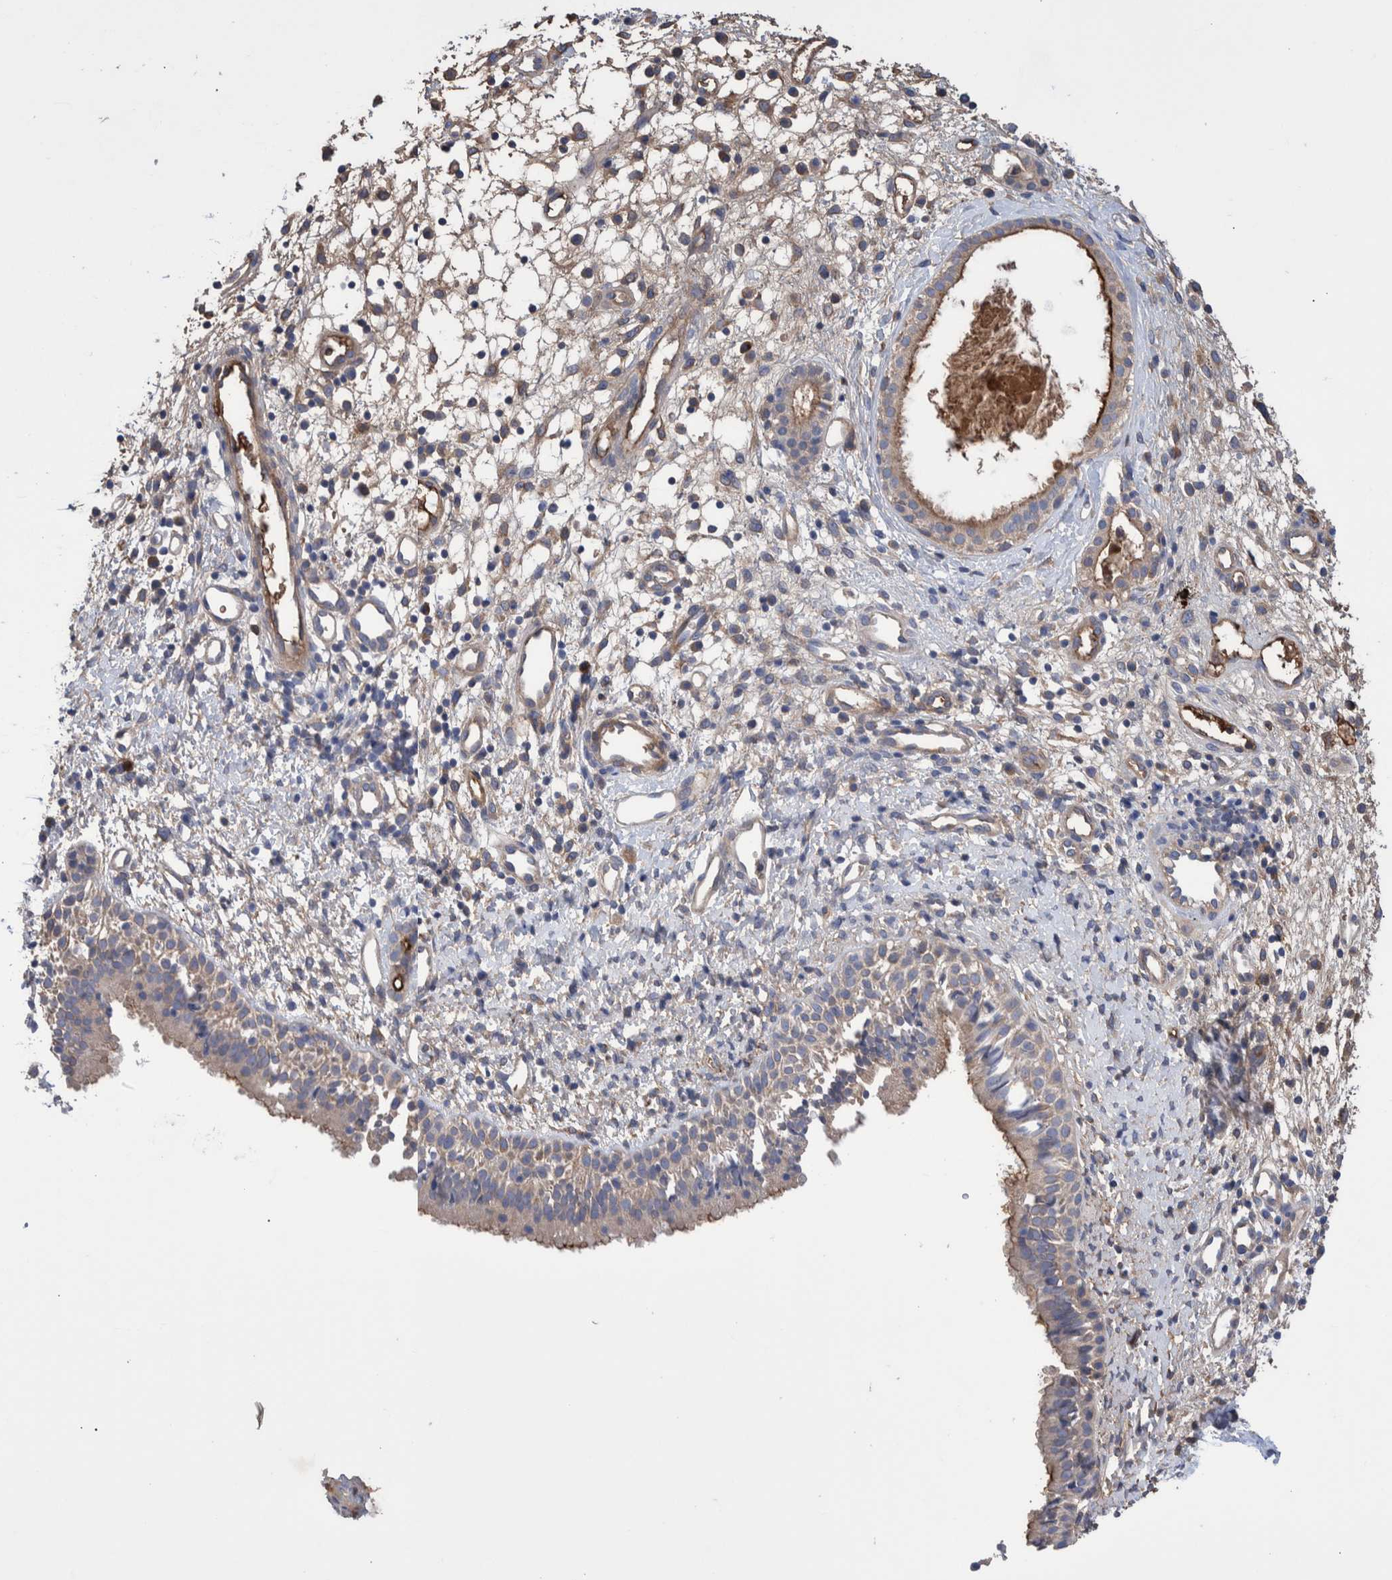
{"staining": {"intensity": "weak", "quantity": "<25%", "location": "cytoplasmic/membranous"}, "tissue": "nasopharynx", "cell_type": "Respiratory epithelial cells", "image_type": "normal", "snomed": [{"axis": "morphology", "description": "Normal tissue, NOS"}, {"axis": "topography", "description": "Nasopharynx"}], "caption": "Nasopharynx was stained to show a protein in brown. There is no significant positivity in respiratory epithelial cells. The staining is performed using DAB (3,3'-diaminobenzidine) brown chromogen with nuclei counter-stained in using hematoxylin.", "gene": "DLL4", "patient": {"sex": "male", "age": 22}}